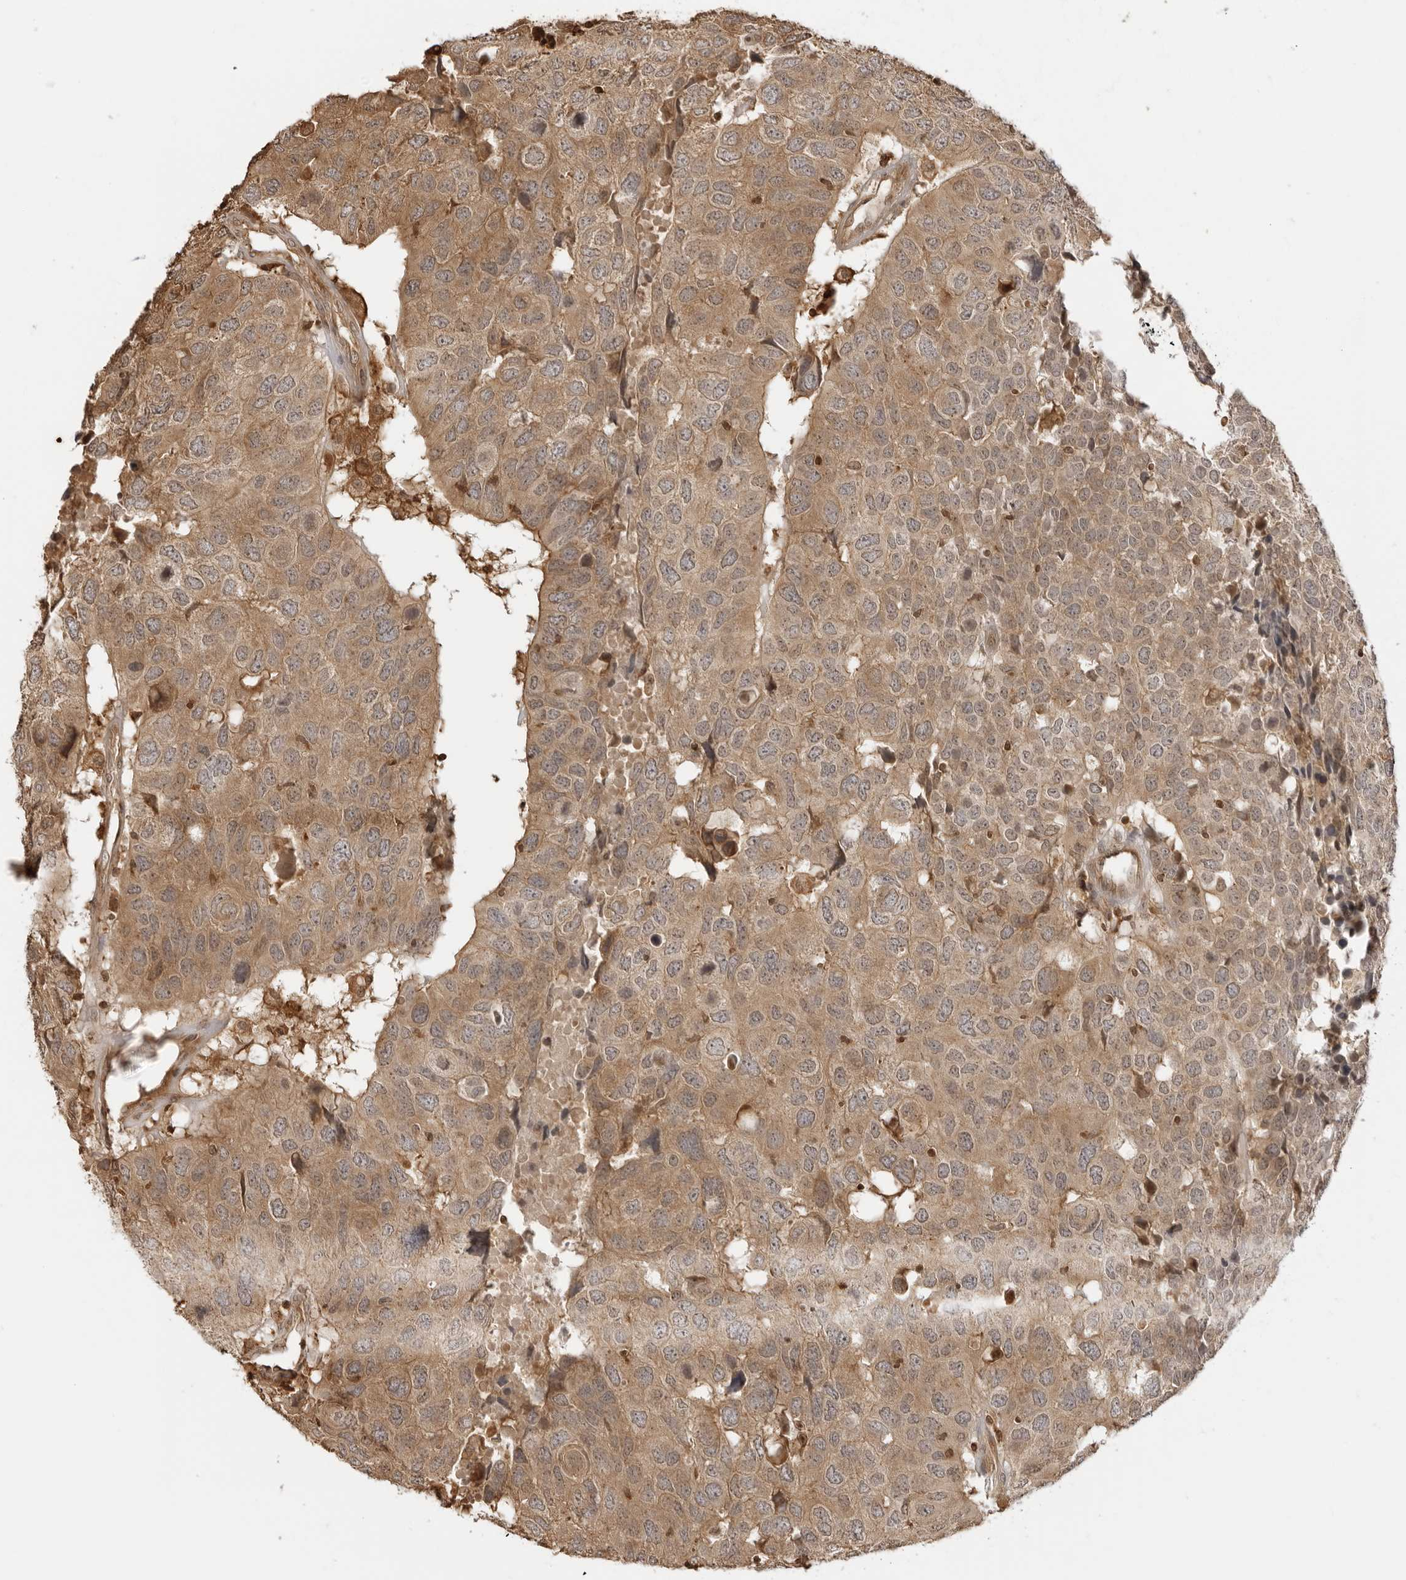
{"staining": {"intensity": "moderate", "quantity": ">75%", "location": "cytoplasmic/membranous,nuclear"}, "tissue": "head and neck cancer", "cell_type": "Tumor cells", "image_type": "cancer", "snomed": [{"axis": "morphology", "description": "Squamous cell carcinoma, NOS"}, {"axis": "topography", "description": "Head-Neck"}], "caption": "Head and neck squamous cell carcinoma stained for a protein displays moderate cytoplasmic/membranous and nuclear positivity in tumor cells.", "gene": "IKBKE", "patient": {"sex": "male", "age": 66}}